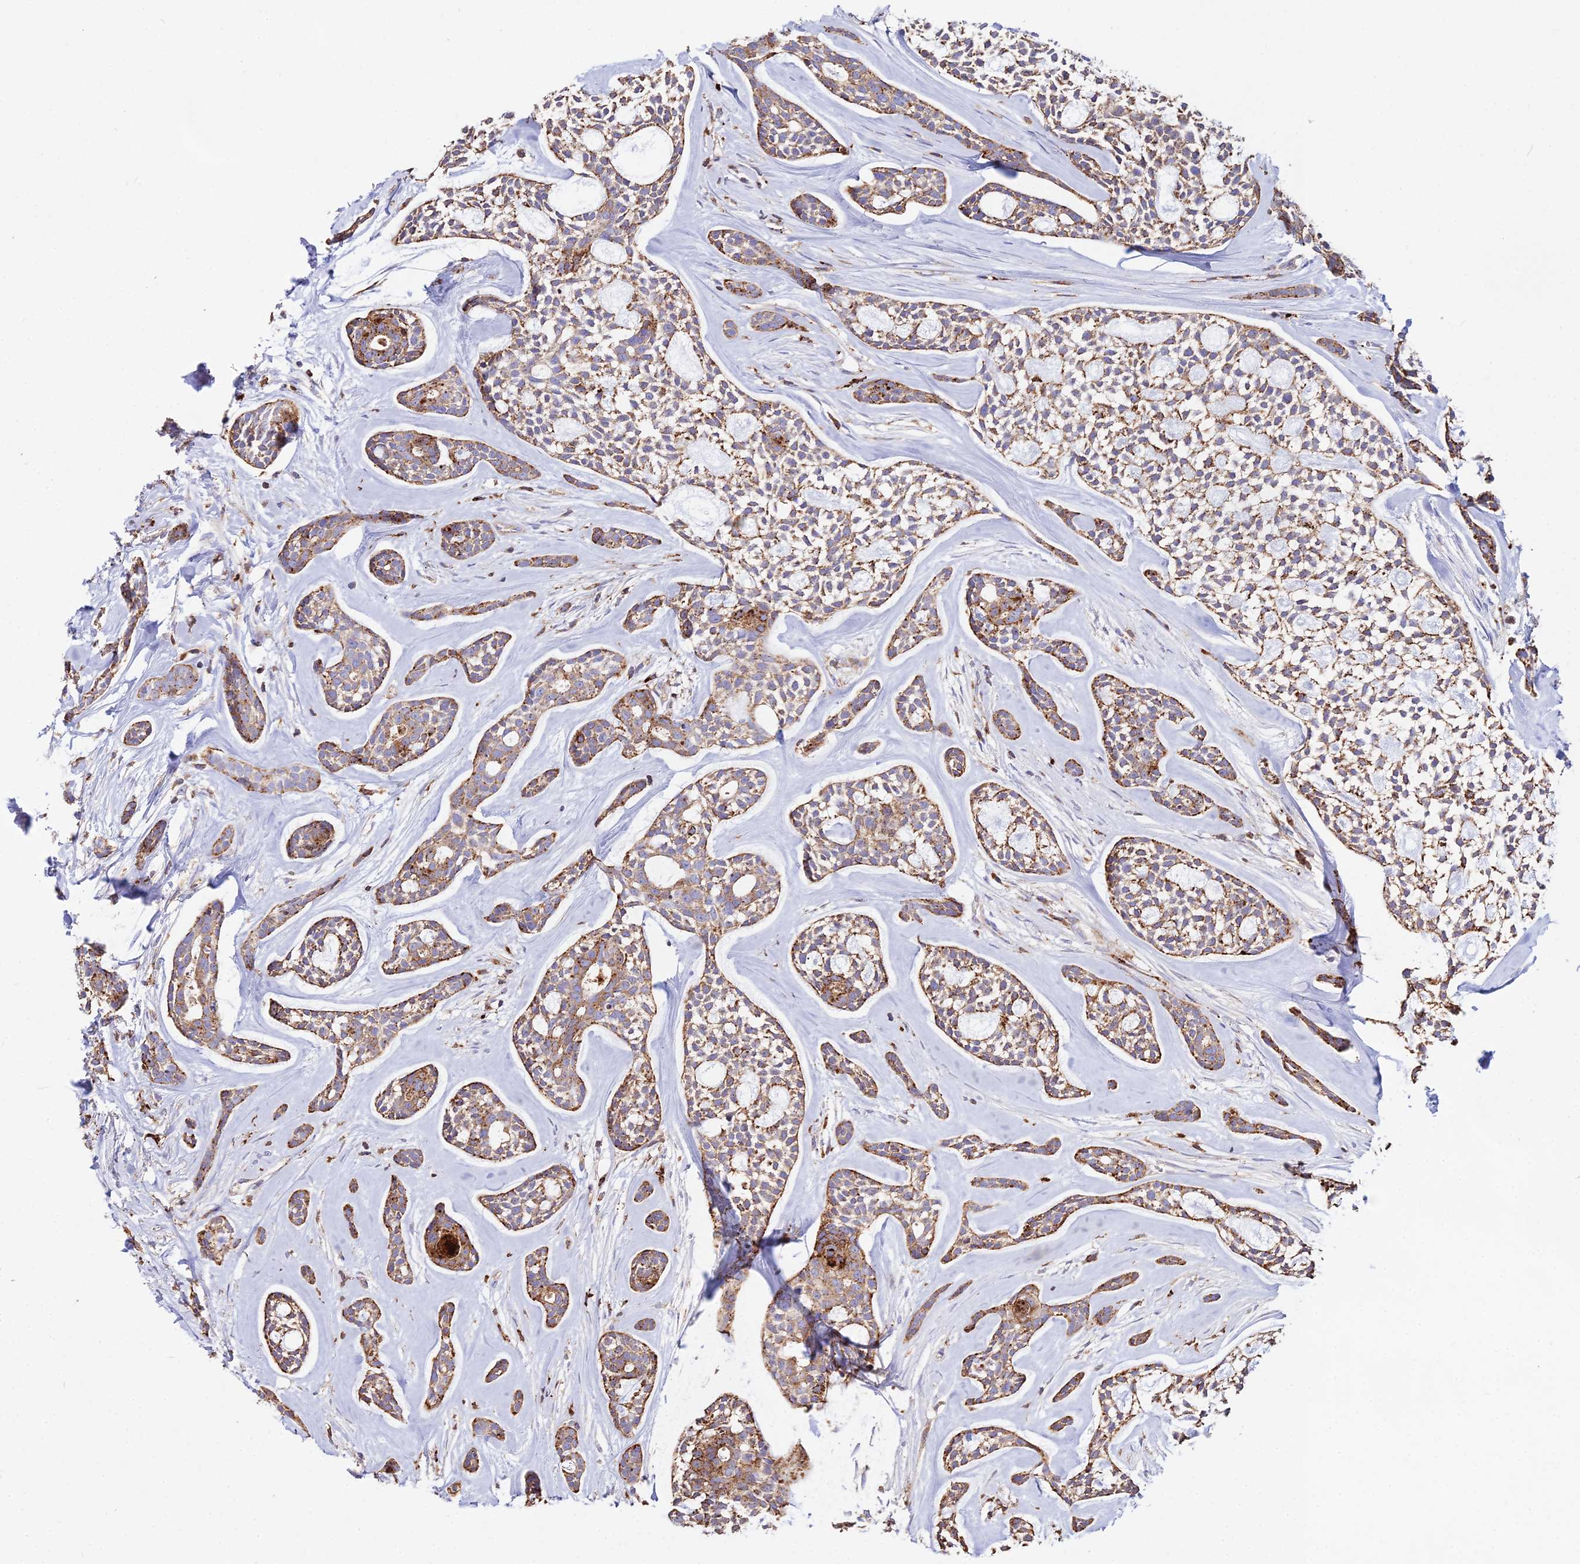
{"staining": {"intensity": "moderate", "quantity": ">75%", "location": "cytoplasmic/membranous"}, "tissue": "head and neck cancer", "cell_type": "Tumor cells", "image_type": "cancer", "snomed": [{"axis": "morphology", "description": "Adenocarcinoma, NOS"}, {"axis": "topography", "description": "Subcutis"}, {"axis": "topography", "description": "Head-Neck"}], "caption": "The photomicrograph reveals a brown stain indicating the presence of a protein in the cytoplasmic/membranous of tumor cells in head and neck cancer (adenocarcinoma).", "gene": "PNLIPRP3", "patient": {"sex": "female", "age": 73}}